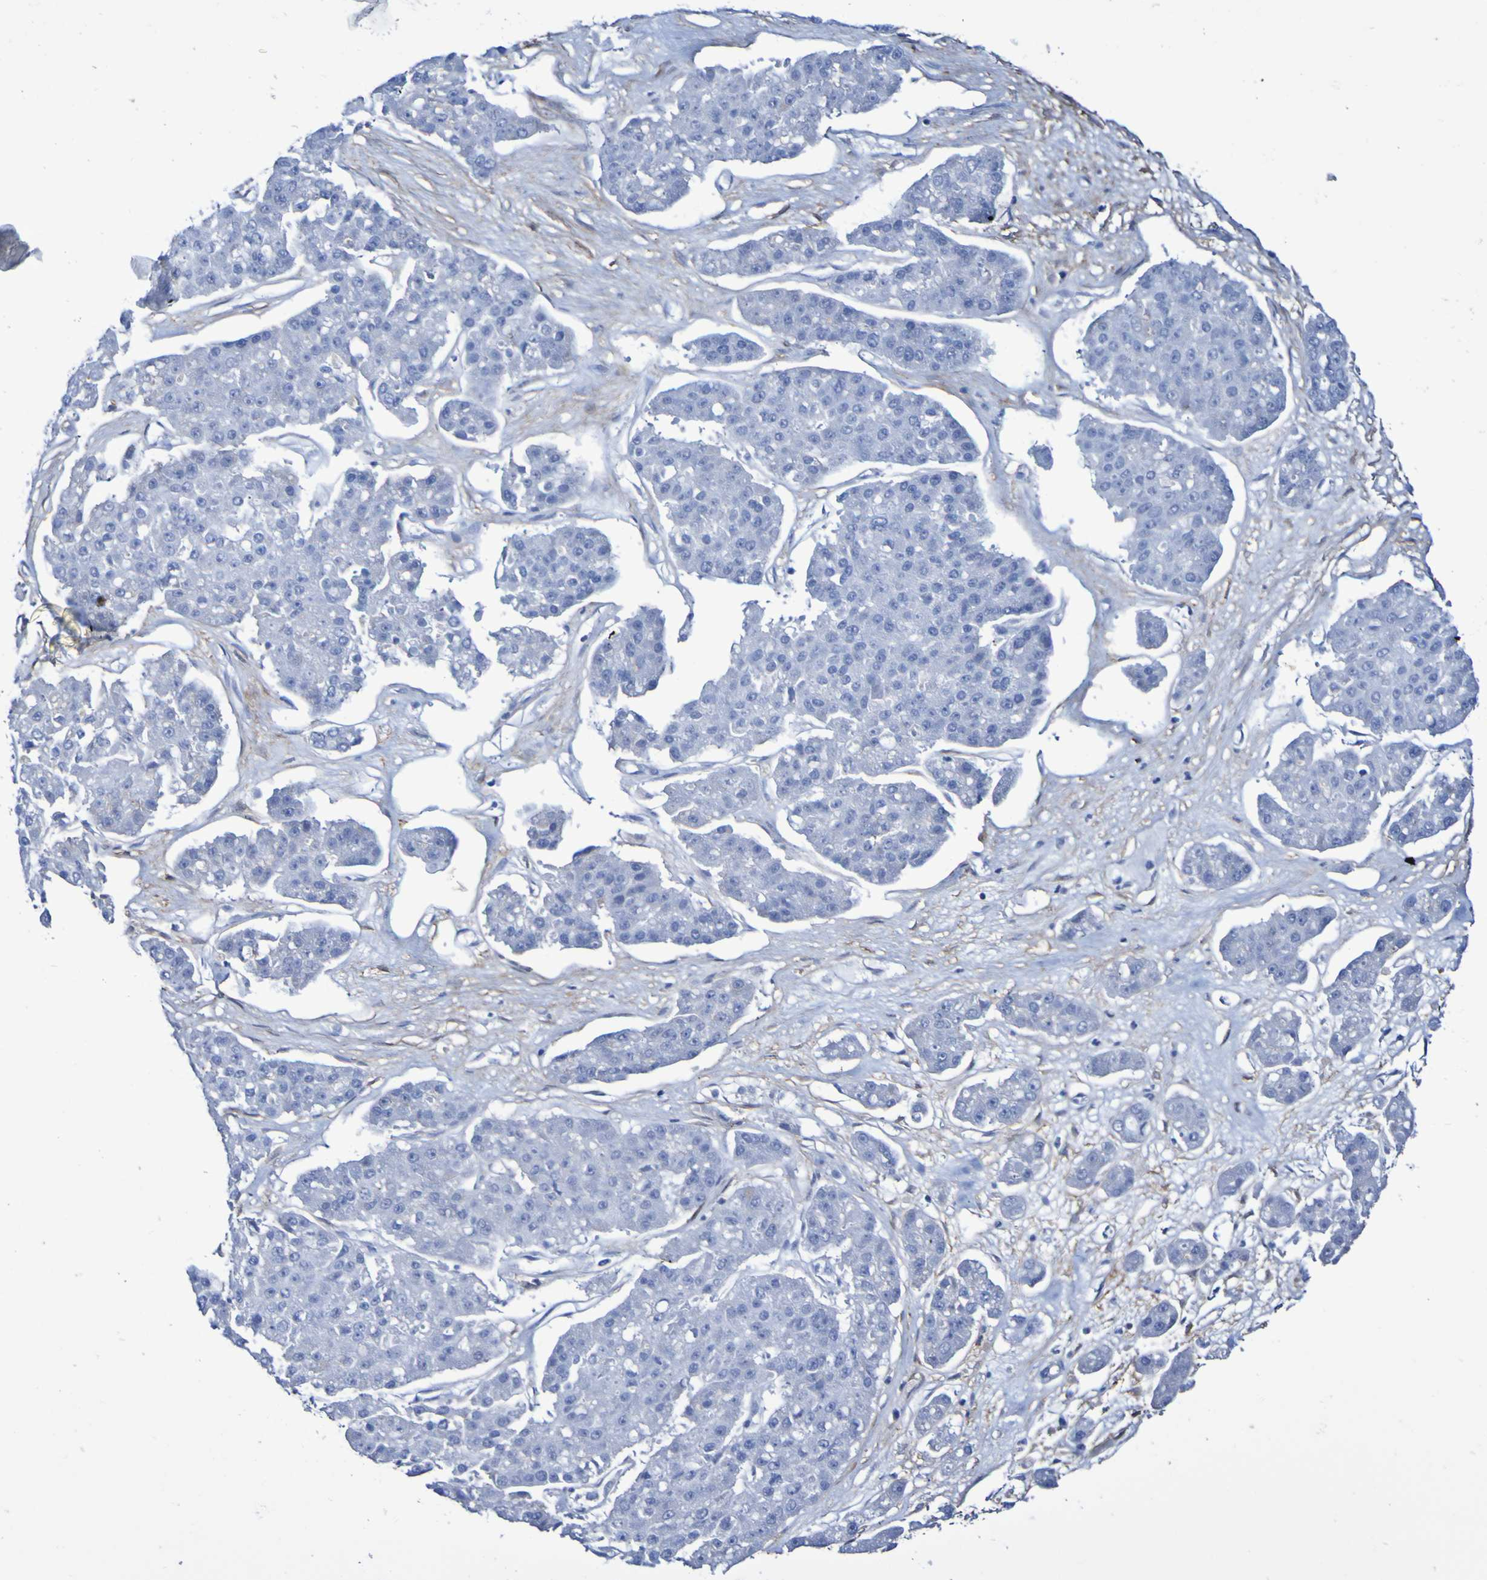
{"staining": {"intensity": "negative", "quantity": "none", "location": "none"}, "tissue": "pancreatic cancer", "cell_type": "Tumor cells", "image_type": "cancer", "snomed": [{"axis": "morphology", "description": "Adenocarcinoma, NOS"}, {"axis": "topography", "description": "Pancreas"}], "caption": "The immunohistochemistry (IHC) histopathology image has no significant positivity in tumor cells of pancreatic adenocarcinoma tissue.", "gene": "SGCB", "patient": {"sex": "male", "age": 50}}